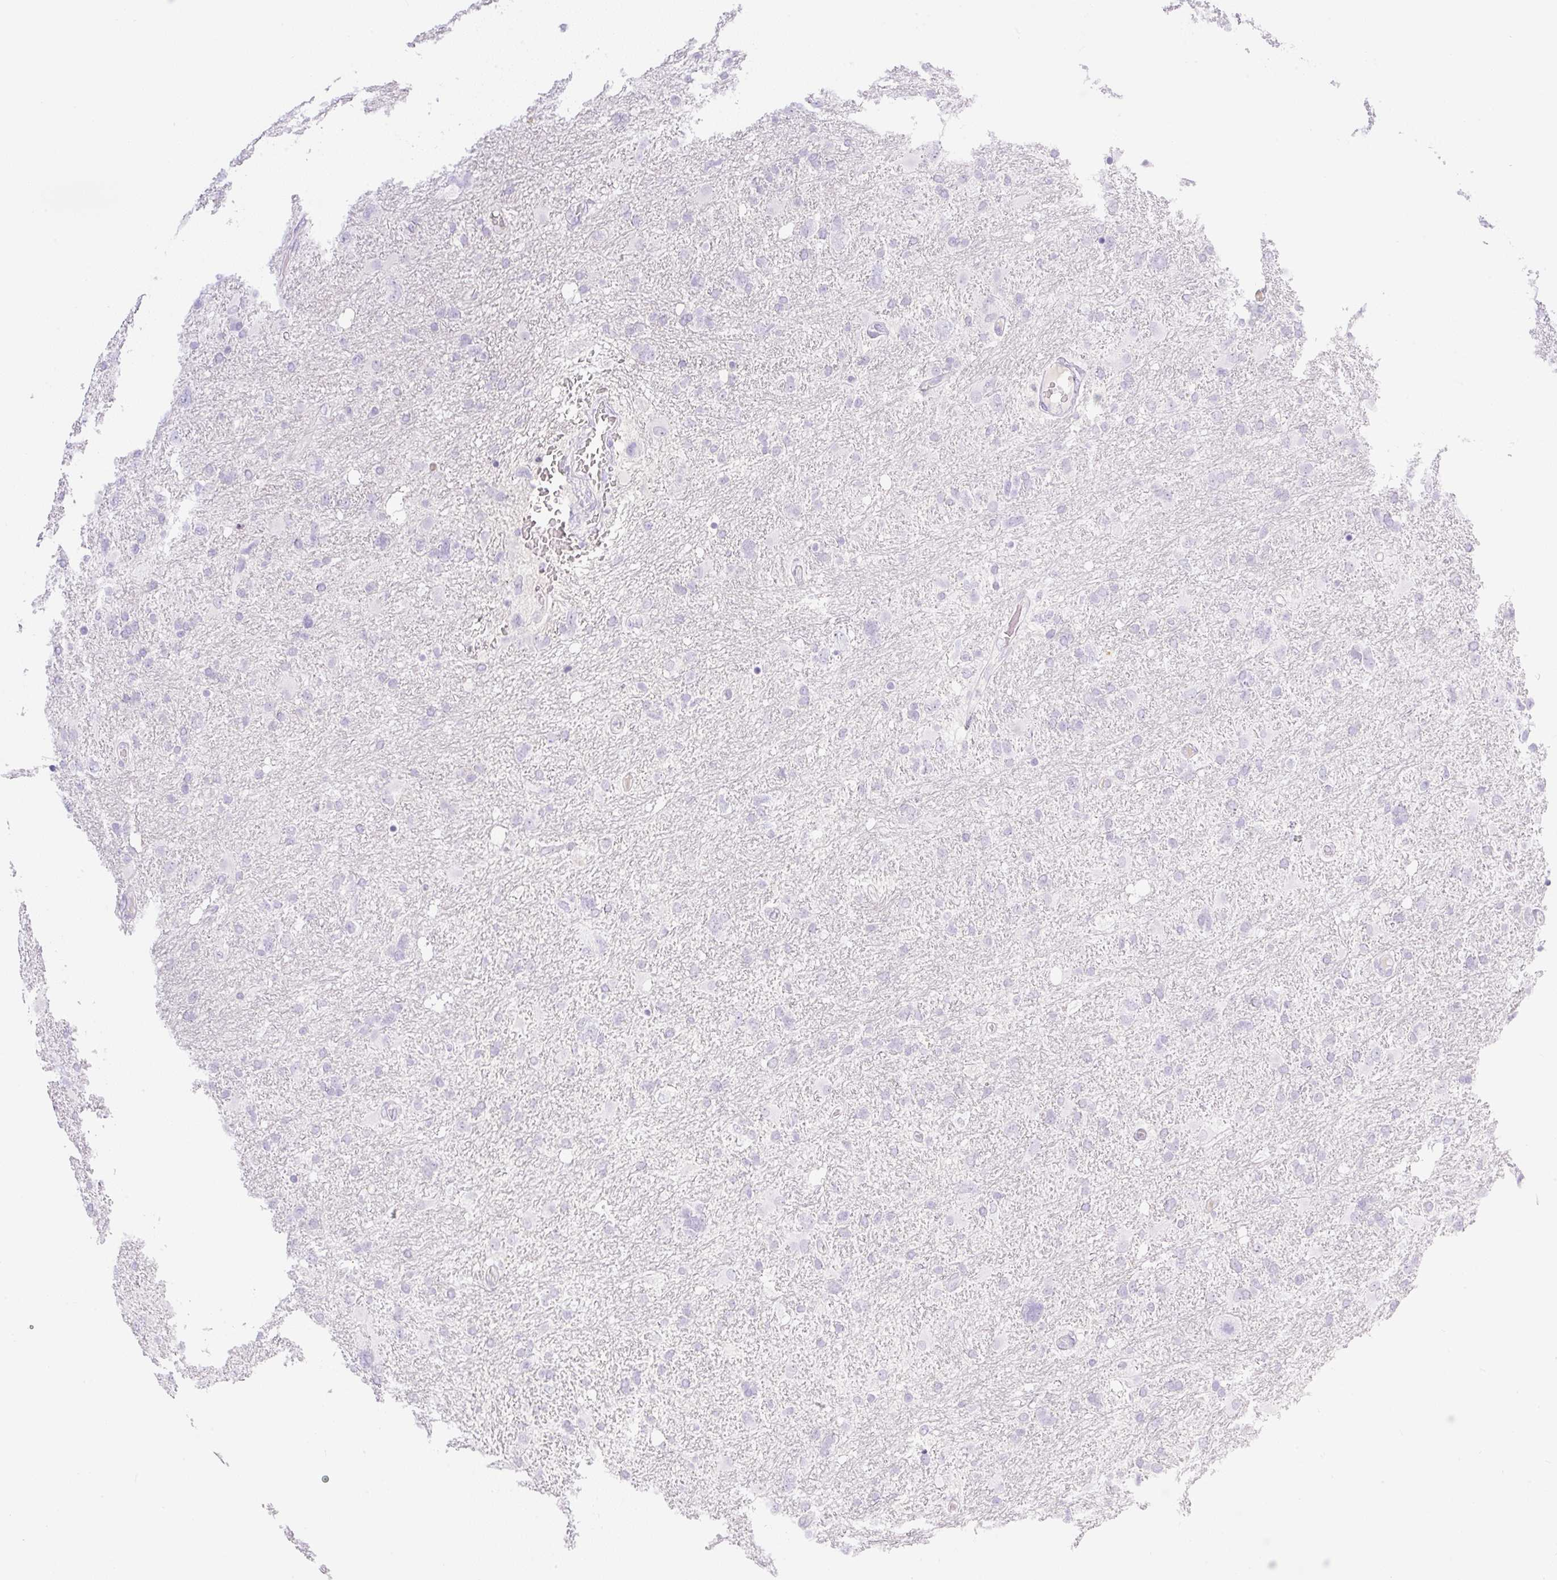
{"staining": {"intensity": "negative", "quantity": "none", "location": "none"}, "tissue": "glioma", "cell_type": "Tumor cells", "image_type": "cancer", "snomed": [{"axis": "morphology", "description": "Glioma, malignant, High grade"}, {"axis": "topography", "description": "Brain"}], "caption": "A high-resolution image shows immunohistochemistry staining of glioma, which shows no significant positivity in tumor cells. (Stains: DAB (3,3'-diaminobenzidine) IHC with hematoxylin counter stain, Microscopy: brightfield microscopy at high magnification).", "gene": "MIA2", "patient": {"sex": "male", "age": 61}}